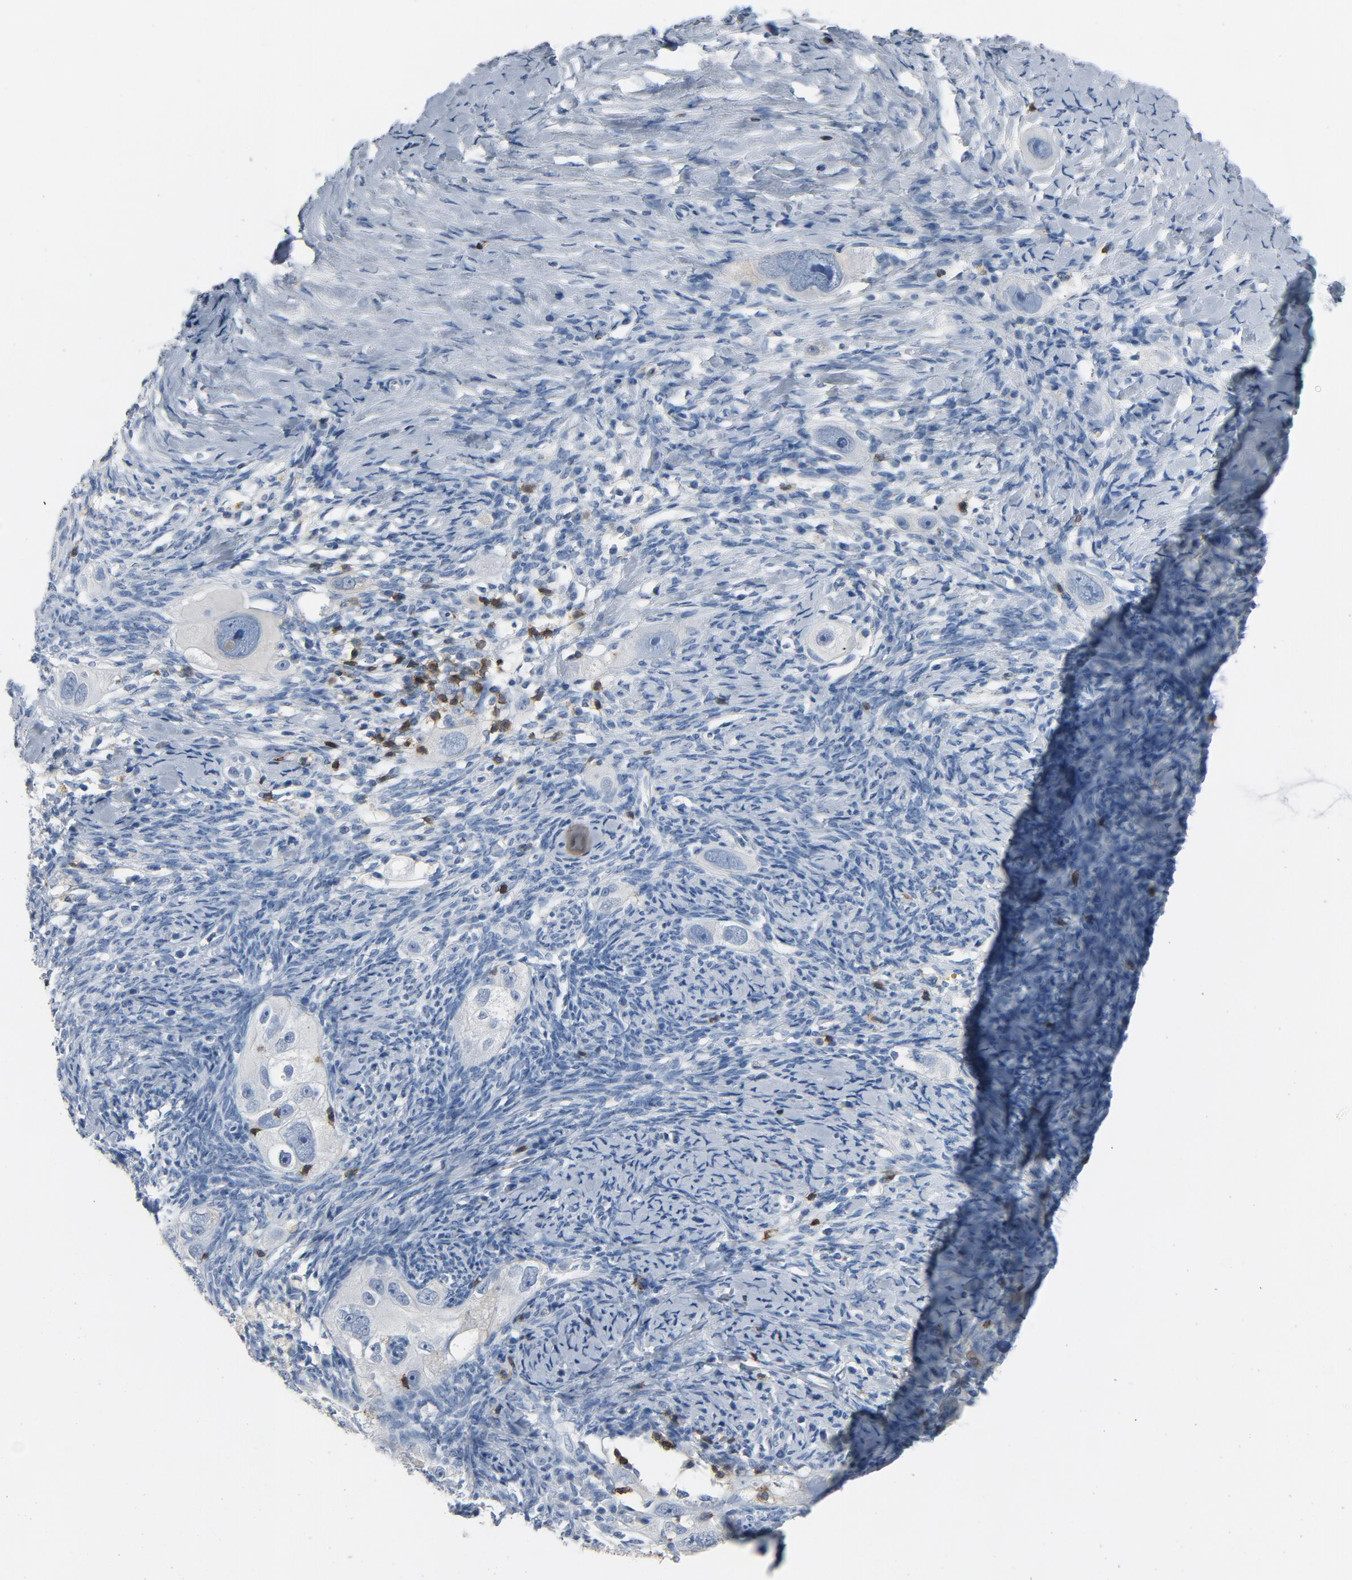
{"staining": {"intensity": "negative", "quantity": "none", "location": "none"}, "tissue": "ovarian cancer", "cell_type": "Tumor cells", "image_type": "cancer", "snomed": [{"axis": "morphology", "description": "Normal tissue, NOS"}, {"axis": "morphology", "description": "Cystadenocarcinoma, serous, NOS"}, {"axis": "topography", "description": "Ovary"}], "caption": "Photomicrograph shows no protein staining in tumor cells of serous cystadenocarcinoma (ovarian) tissue.", "gene": "LCK", "patient": {"sex": "female", "age": 62}}